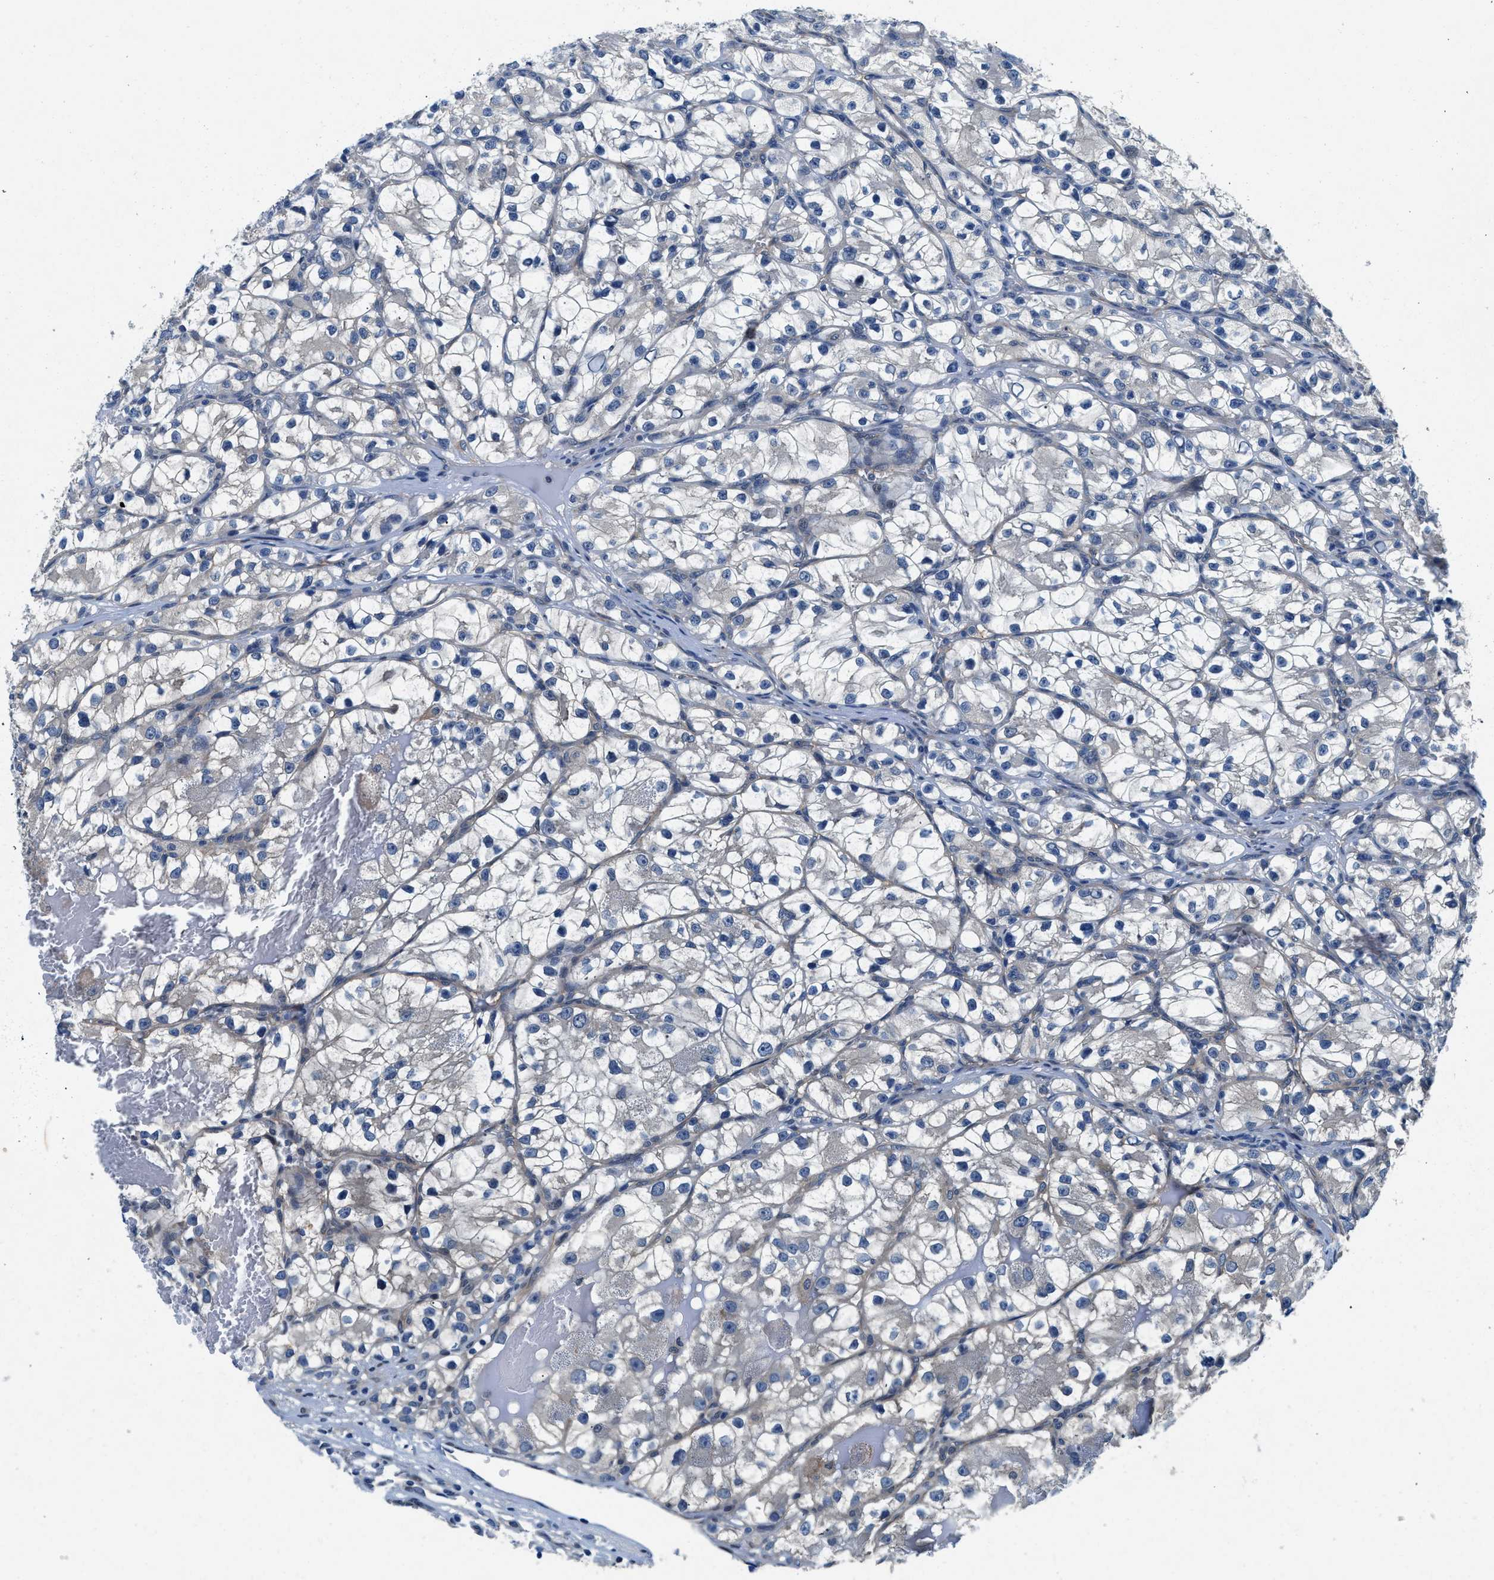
{"staining": {"intensity": "negative", "quantity": "none", "location": "none"}, "tissue": "renal cancer", "cell_type": "Tumor cells", "image_type": "cancer", "snomed": [{"axis": "morphology", "description": "Adenocarcinoma, NOS"}, {"axis": "topography", "description": "Kidney"}], "caption": "This micrograph is of renal cancer stained with immunohistochemistry (IHC) to label a protein in brown with the nuclei are counter-stained blue. There is no positivity in tumor cells.", "gene": "COPS2", "patient": {"sex": "female", "age": 57}}